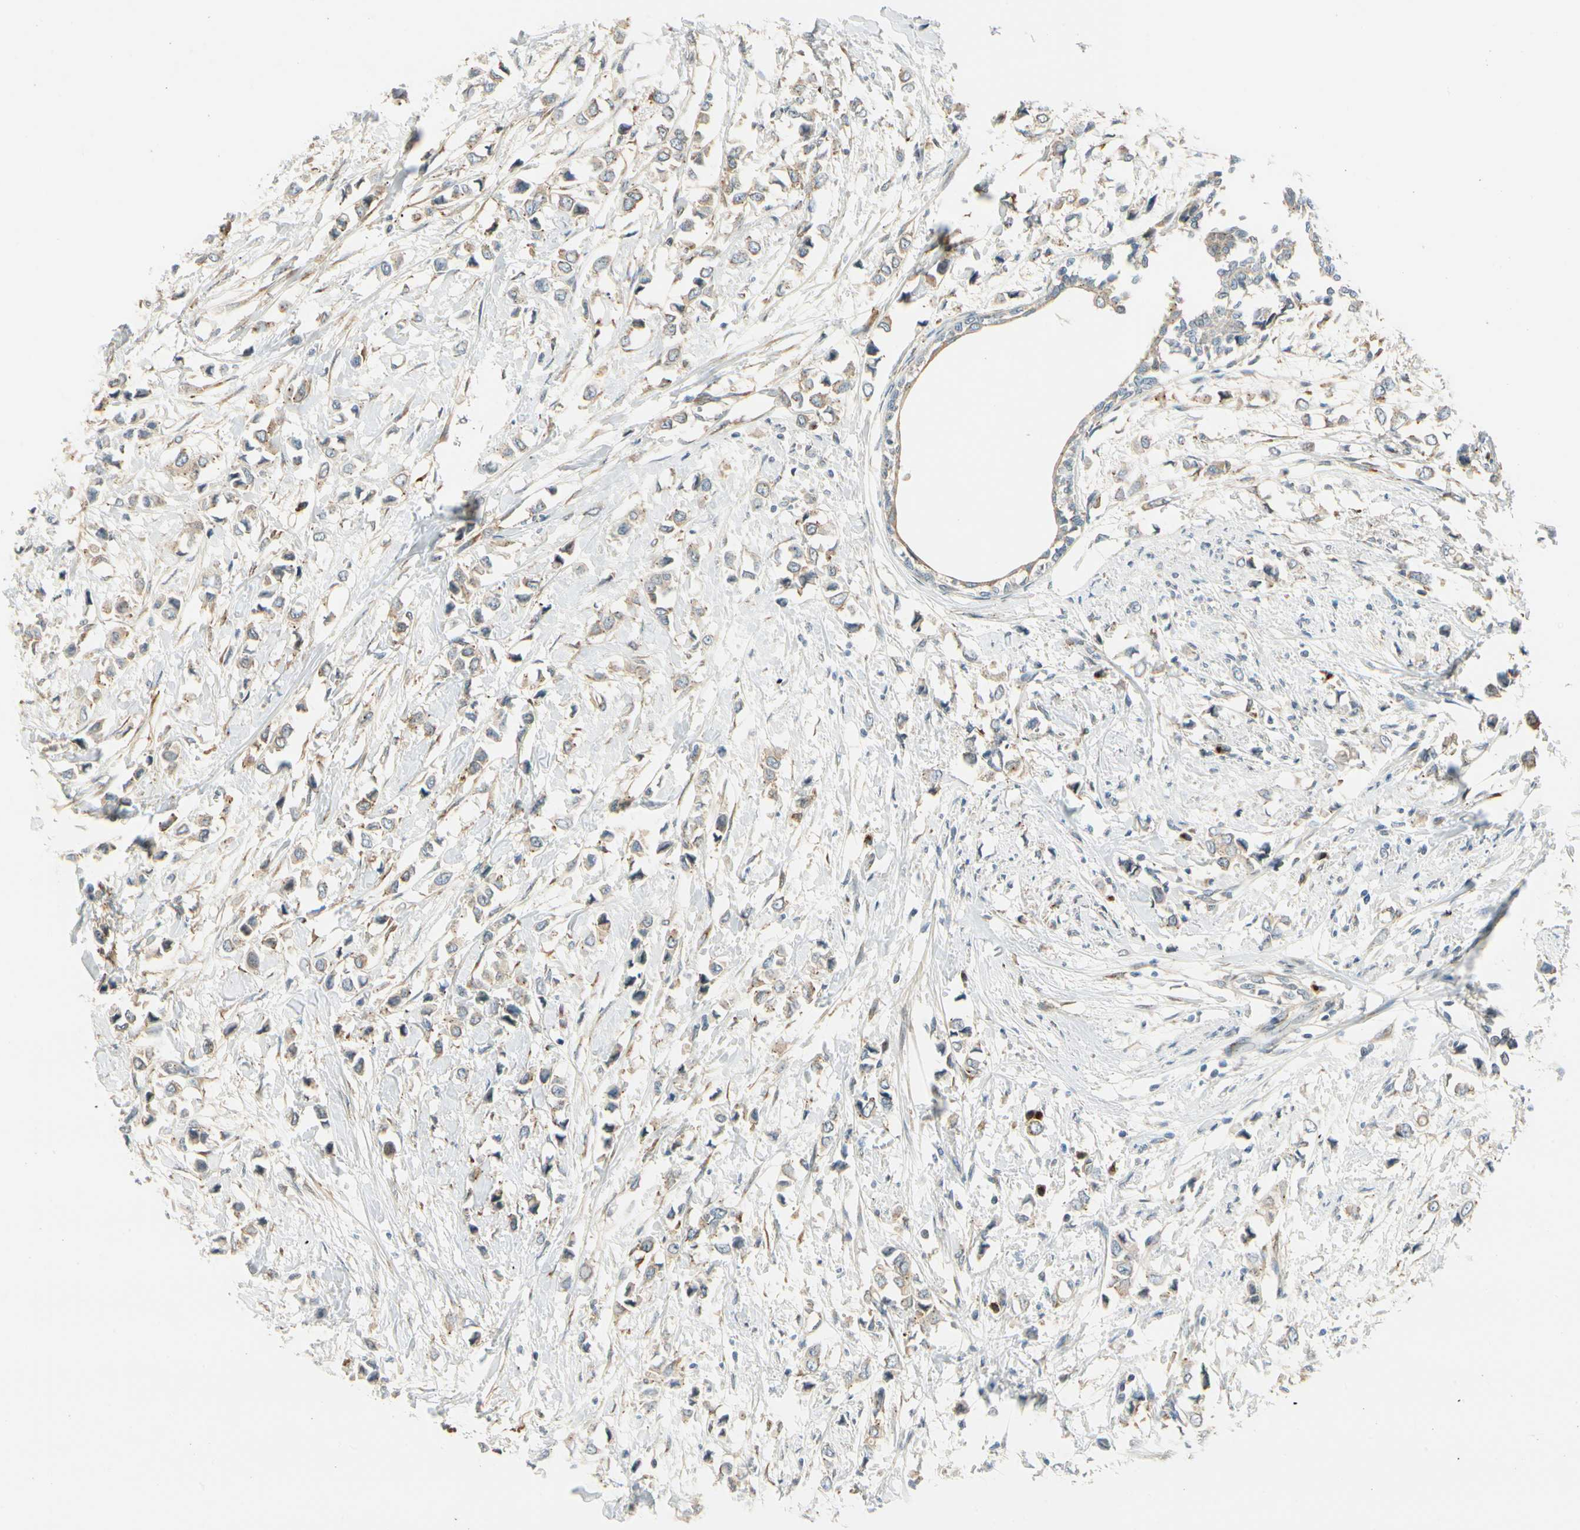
{"staining": {"intensity": "weak", "quantity": ">75%", "location": "cytoplasmic/membranous"}, "tissue": "breast cancer", "cell_type": "Tumor cells", "image_type": "cancer", "snomed": [{"axis": "morphology", "description": "Lobular carcinoma"}, {"axis": "topography", "description": "Breast"}], "caption": "The immunohistochemical stain labels weak cytoplasmic/membranous expression in tumor cells of breast cancer tissue. The protein of interest is stained brown, and the nuclei are stained in blue (DAB (3,3'-diaminobenzidine) IHC with brightfield microscopy, high magnification).", "gene": "MANSC1", "patient": {"sex": "female", "age": 51}}